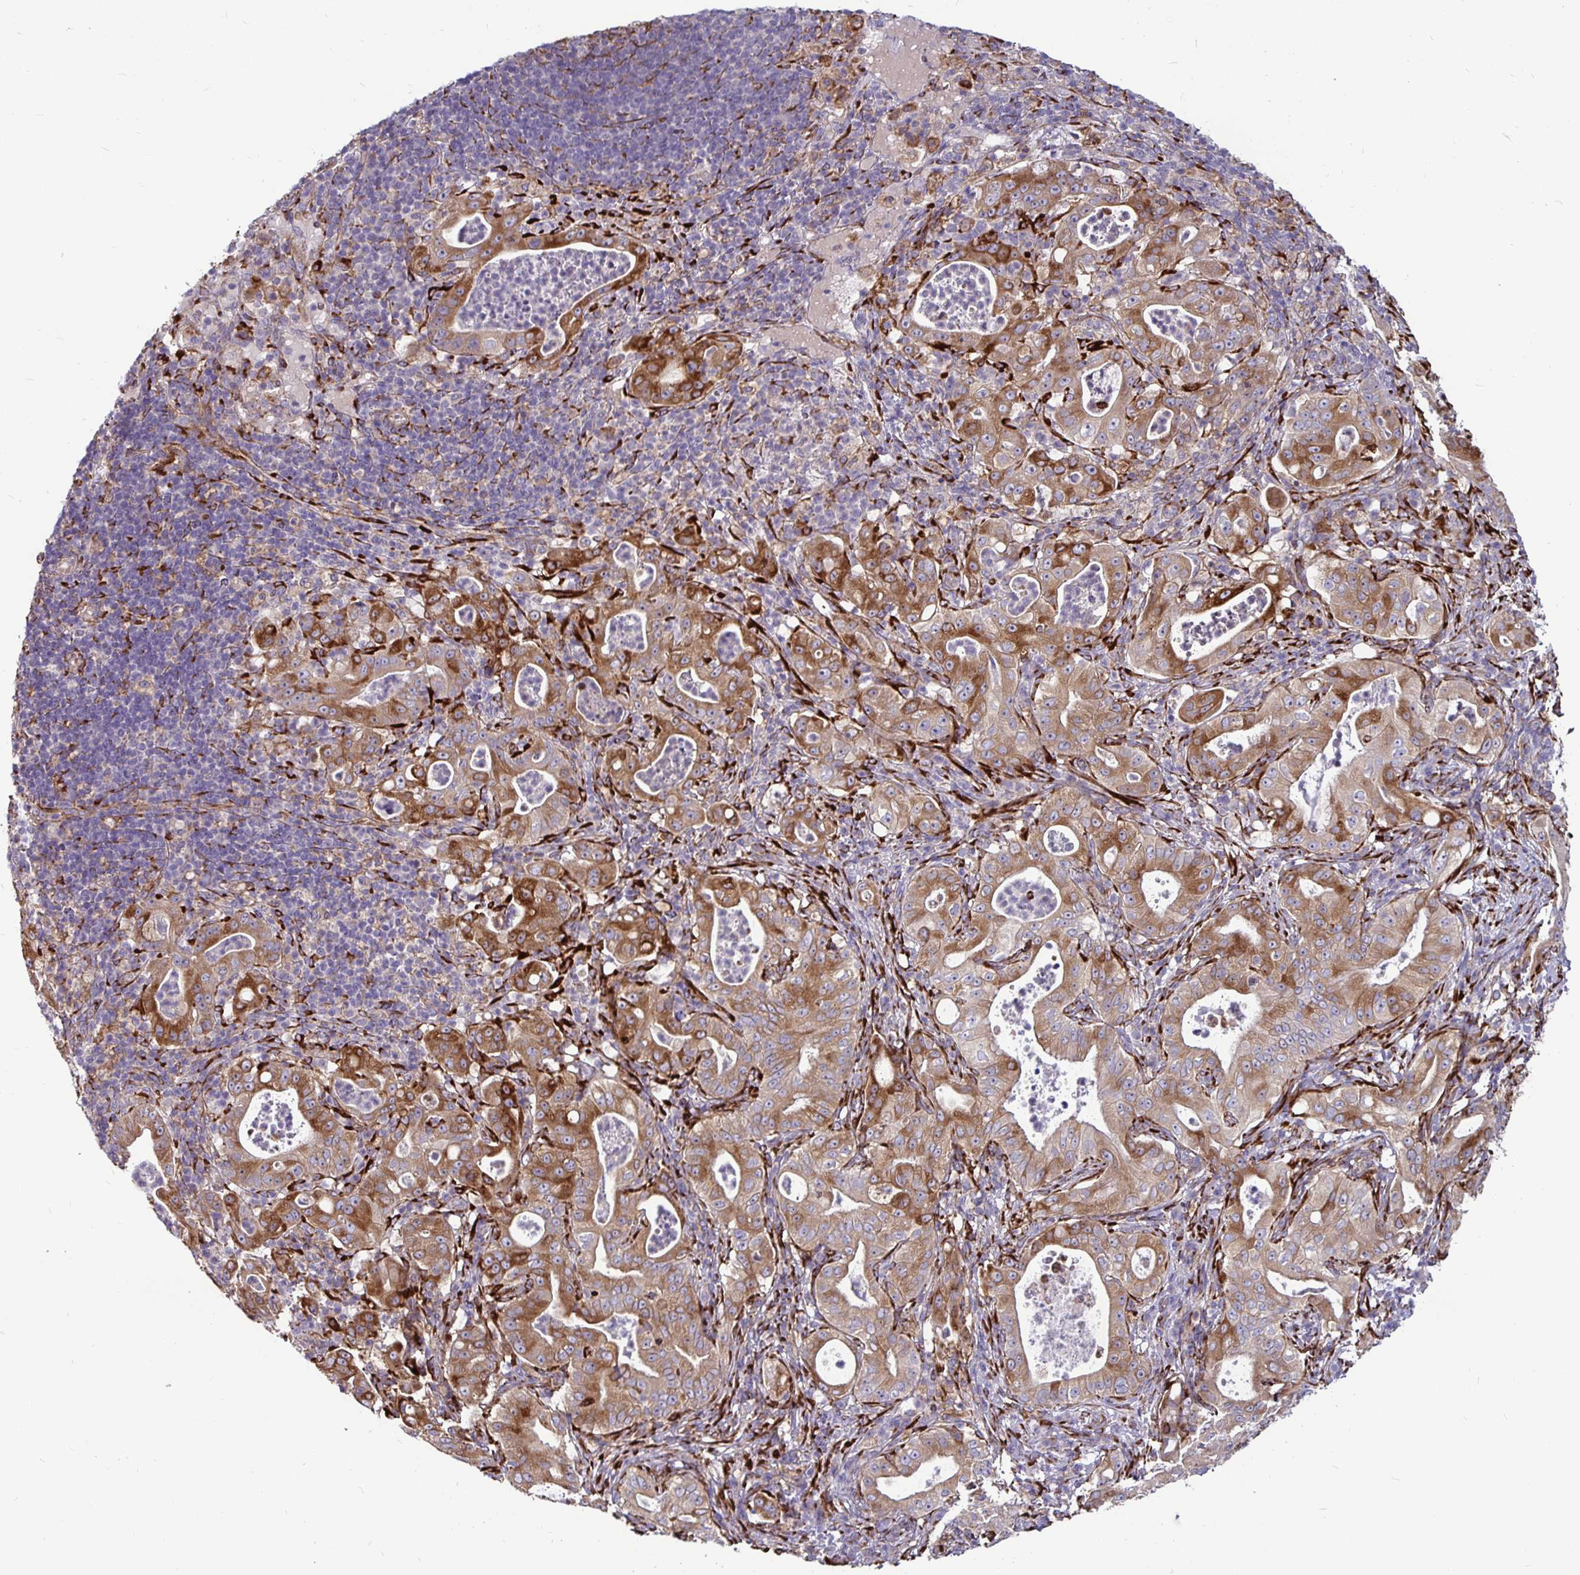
{"staining": {"intensity": "moderate", "quantity": ">75%", "location": "cytoplasmic/membranous"}, "tissue": "pancreatic cancer", "cell_type": "Tumor cells", "image_type": "cancer", "snomed": [{"axis": "morphology", "description": "Adenocarcinoma, NOS"}, {"axis": "topography", "description": "Pancreas"}], "caption": "Brown immunohistochemical staining in pancreatic adenocarcinoma demonstrates moderate cytoplasmic/membranous expression in about >75% of tumor cells.", "gene": "P4HA2", "patient": {"sex": "male", "age": 71}}